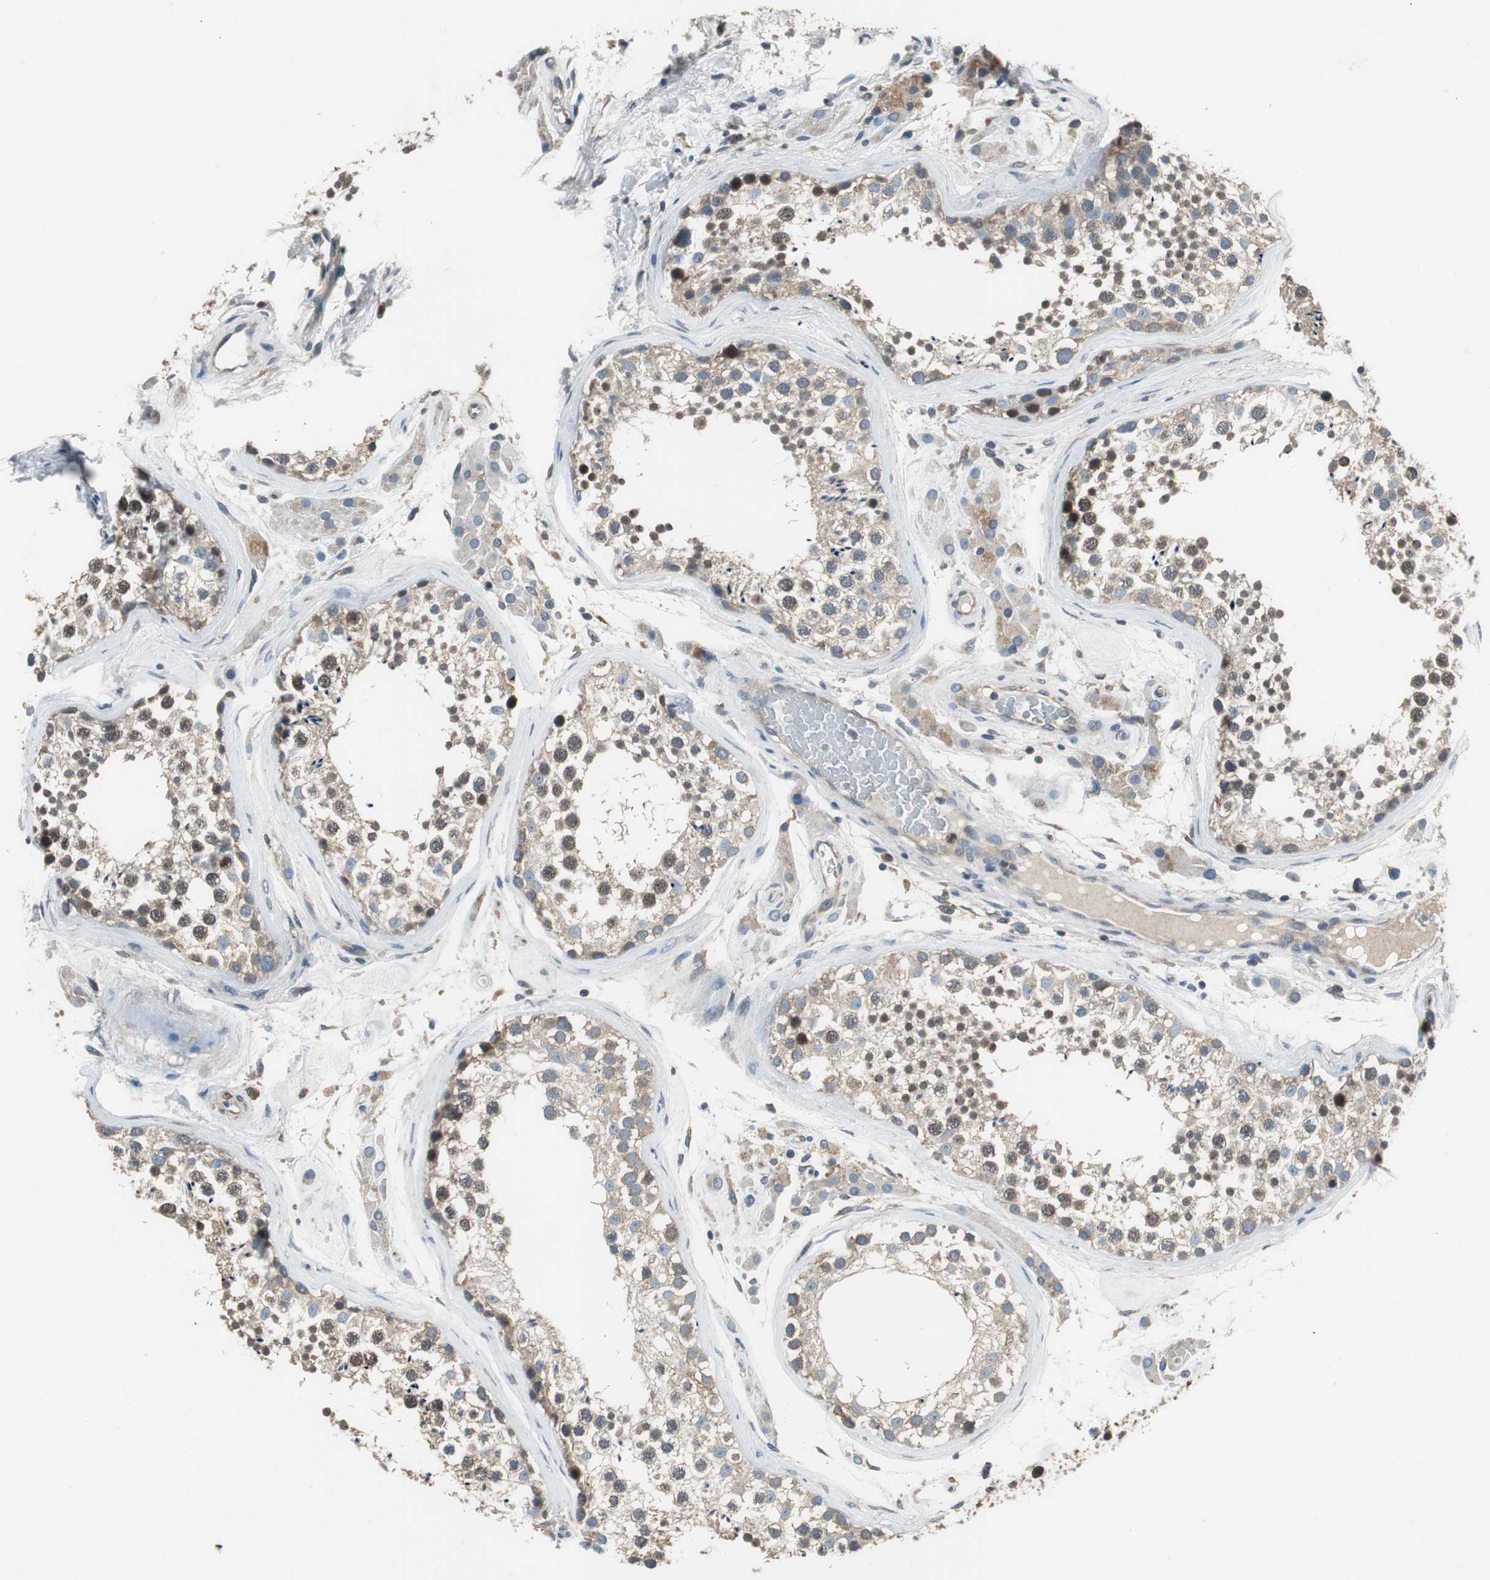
{"staining": {"intensity": "moderate", "quantity": ">75%", "location": "cytoplasmic/membranous,nuclear"}, "tissue": "testis", "cell_type": "Cells in seminiferous ducts", "image_type": "normal", "snomed": [{"axis": "morphology", "description": "Normal tissue, NOS"}, {"axis": "topography", "description": "Testis"}], "caption": "DAB immunohistochemical staining of normal human testis shows moderate cytoplasmic/membranous,nuclear protein expression in about >75% of cells in seminiferous ducts.", "gene": "PI4KB", "patient": {"sex": "male", "age": 46}}